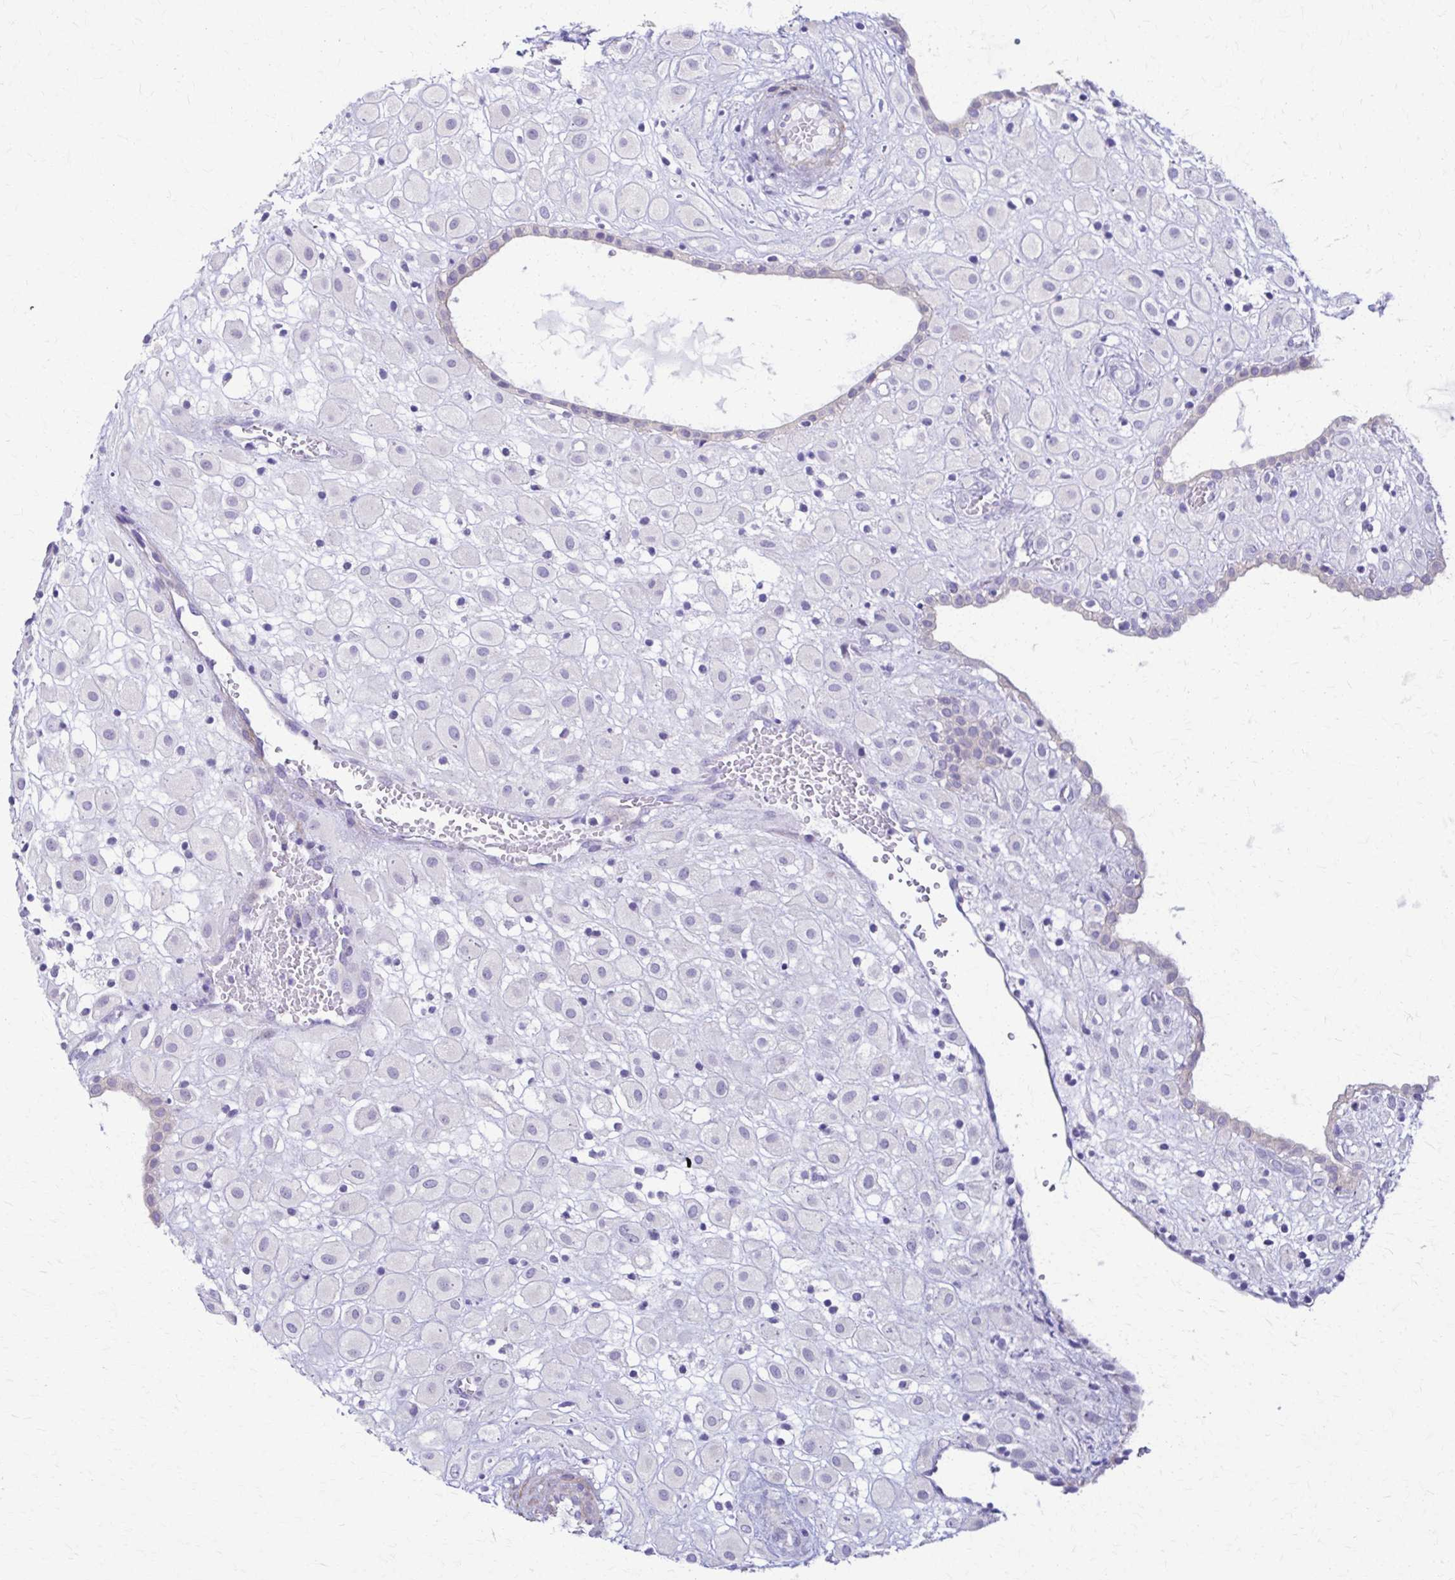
{"staining": {"intensity": "negative", "quantity": "none", "location": "none"}, "tissue": "placenta", "cell_type": "Decidual cells", "image_type": "normal", "snomed": [{"axis": "morphology", "description": "Normal tissue, NOS"}, {"axis": "topography", "description": "Placenta"}], "caption": "Human placenta stained for a protein using immunohistochemistry demonstrates no positivity in decidual cells.", "gene": "DSP", "patient": {"sex": "female", "age": 24}}